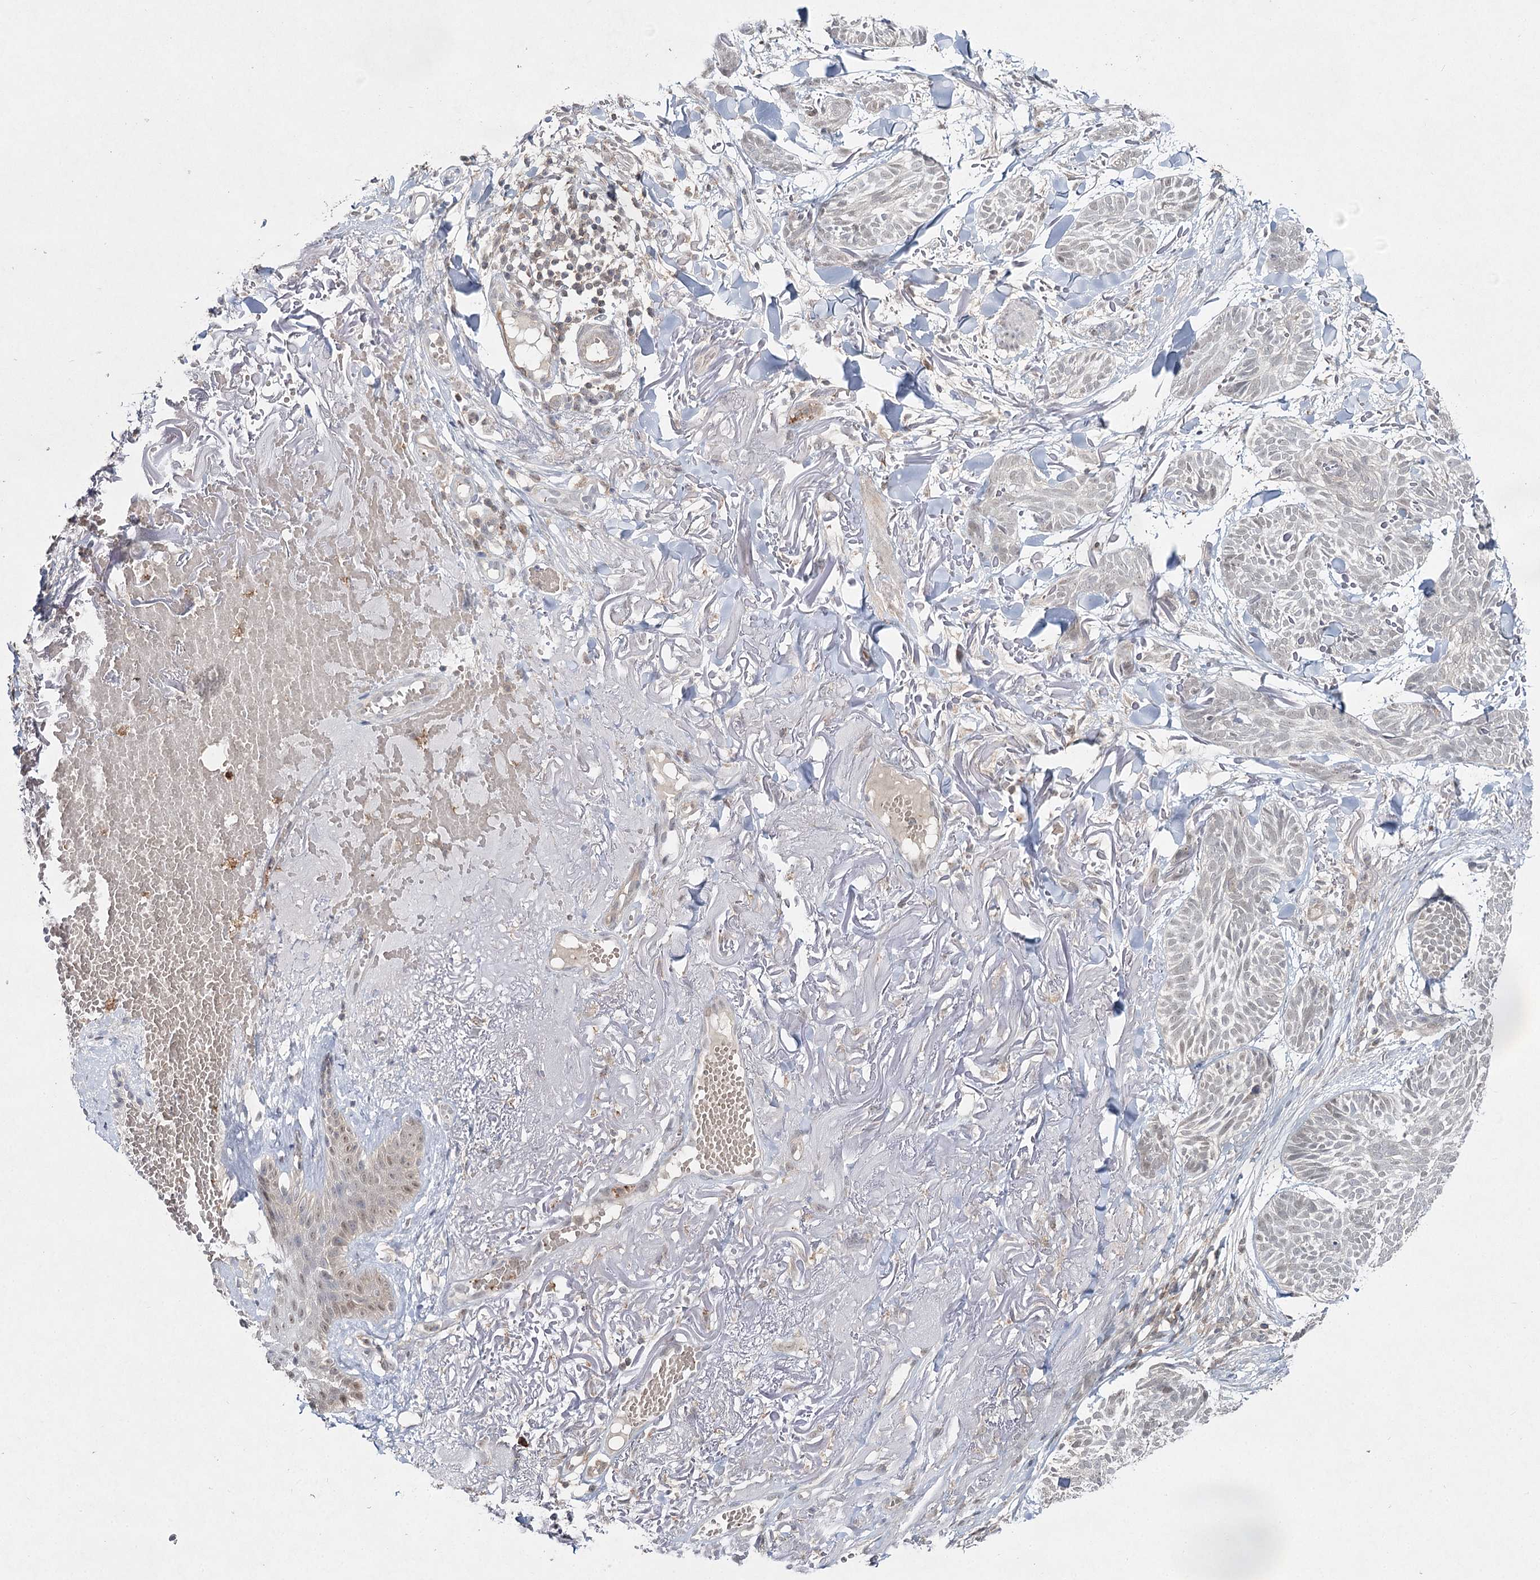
{"staining": {"intensity": "negative", "quantity": "none", "location": "none"}, "tissue": "skin cancer", "cell_type": "Tumor cells", "image_type": "cancer", "snomed": [{"axis": "morphology", "description": "Normal tissue, NOS"}, {"axis": "morphology", "description": "Basal cell carcinoma"}, {"axis": "topography", "description": "Skin"}], "caption": "This is an immunohistochemistry micrograph of human skin cancer (basal cell carcinoma). There is no expression in tumor cells.", "gene": "WDR44", "patient": {"sex": "male", "age": 66}}